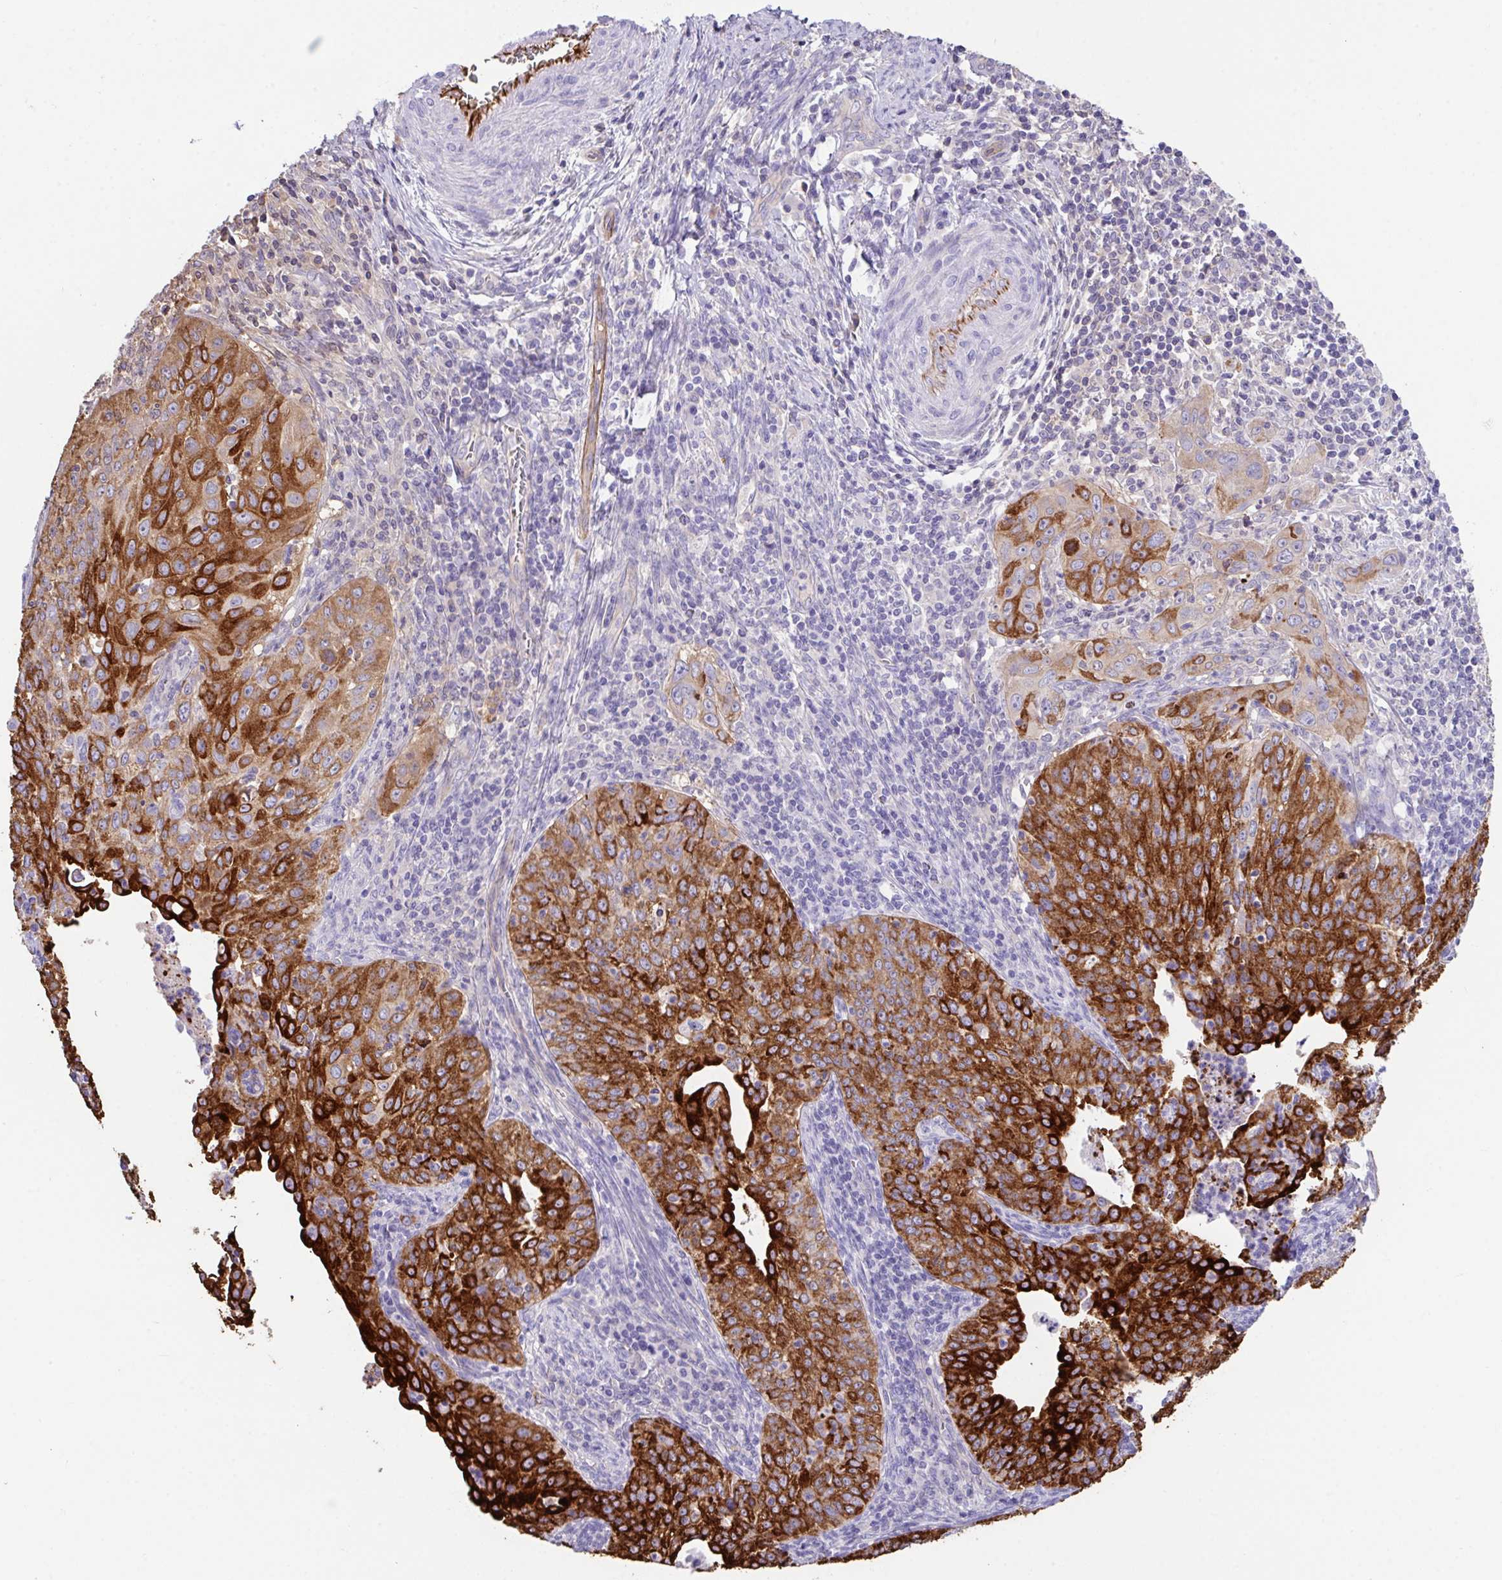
{"staining": {"intensity": "strong", "quantity": ">75%", "location": "cytoplasmic/membranous"}, "tissue": "cervical cancer", "cell_type": "Tumor cells", "image_type": "cancer", "snomed": [{"axis": "morphology", "description": "Squamous cell carcinoma, NOS"}, {"axis": "topography", "description": "Cervix"}], "caption": "Immunohistochemistry (IHC) histopathology image of neoplastic tissue: human squamous cell carcinoma (cervical) stained using immunohistochemistry (IHC) exhibits high levels of strong protein expression localized specifically in the cytoplasmic/membranous of tumor cells, appearing as a cytoplasmic/membranous brown color.", "gene": "ZNF813", "patient": {"sex": "female", "age": 30}}